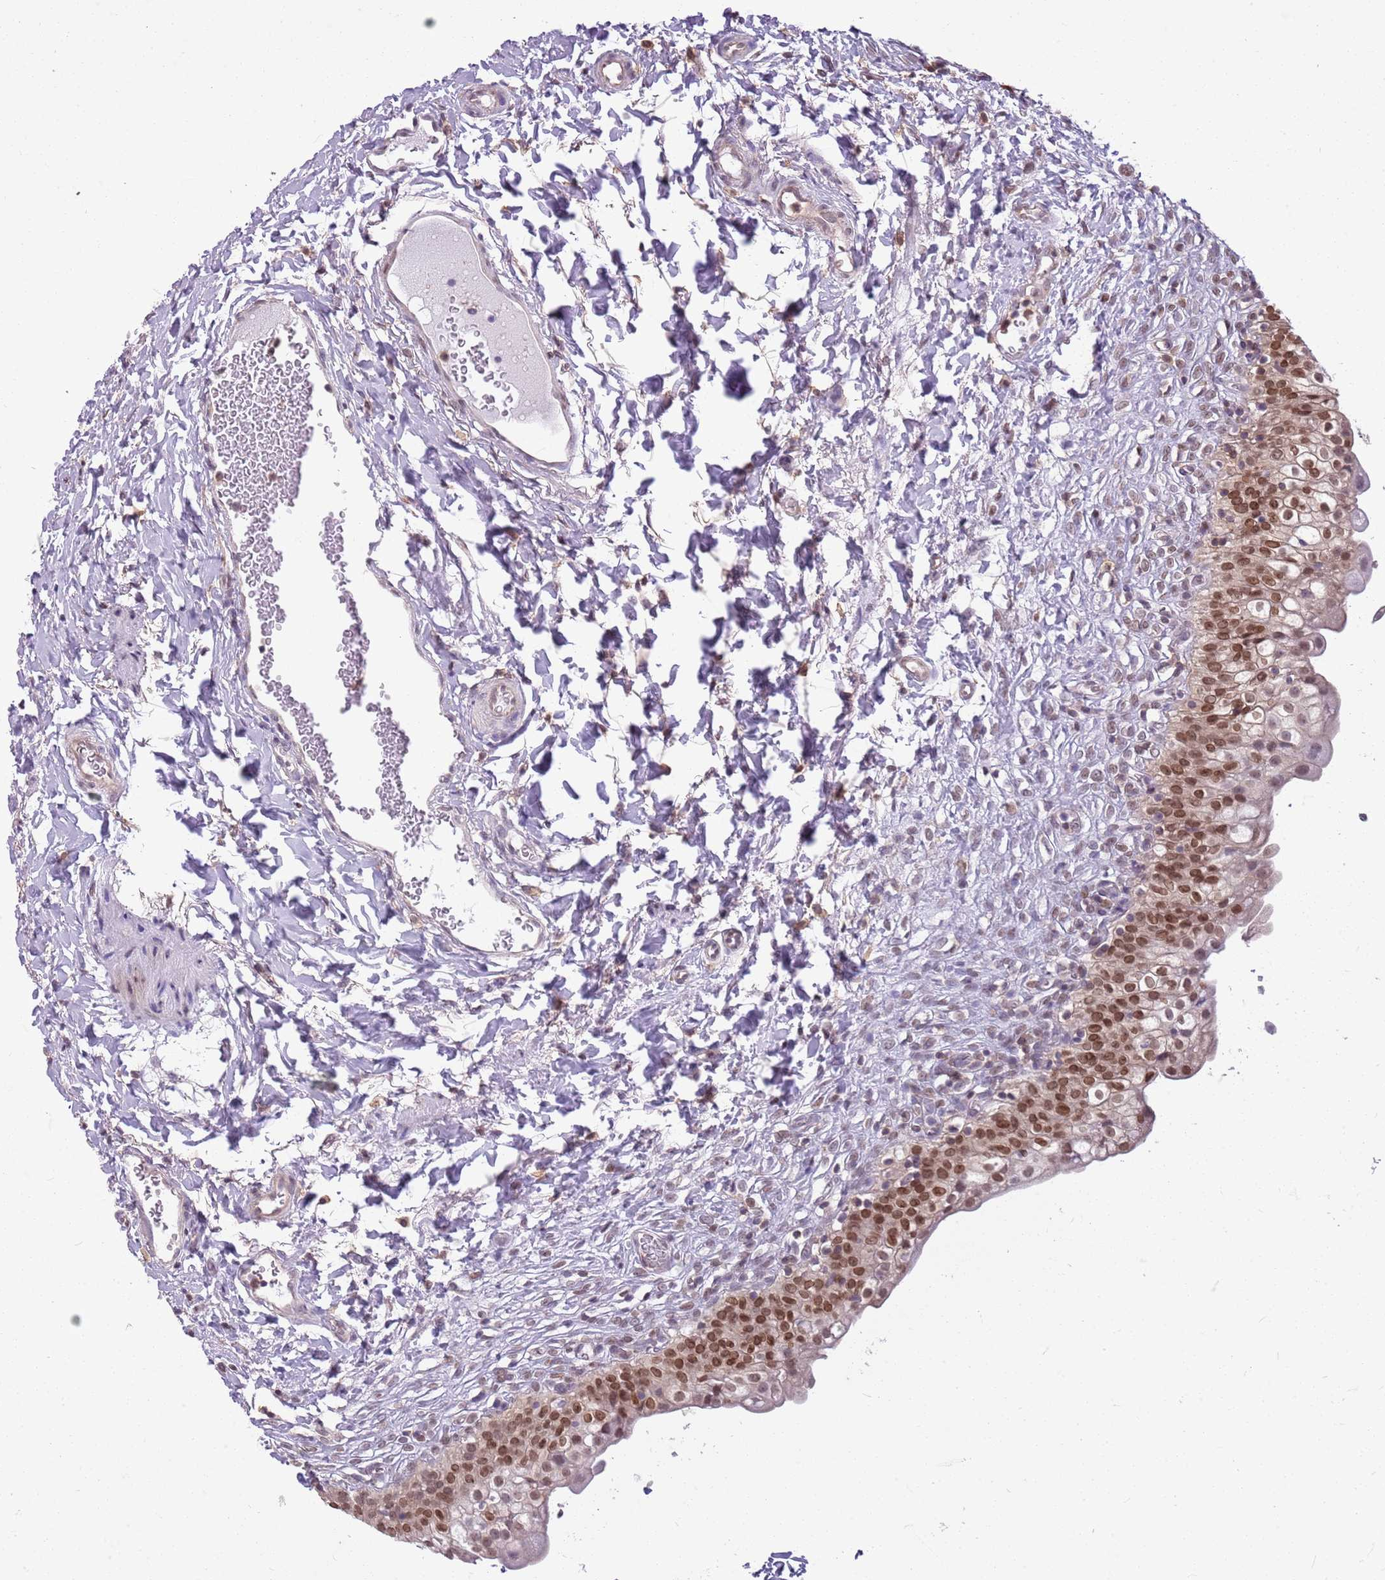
{"staining": {"intensity": "strong", "quantity": ">75%", "location": "nuclear"}, "tissue": "urinary bladder", "cell_type": "Urothelial cells", "image_type": "normal", "snomed": [{"axis": "morphology", "description": "Normal tissue, NOS"}, {"axis": "topography", "description": "Urinary bladder"}], "caption": "A micrograph of human urinary bladder stained for a protein shows strong nuclear brown staining in urothelial cells.", "gene": "DHX32", "patient": {"sex": "male", "age": 55}}